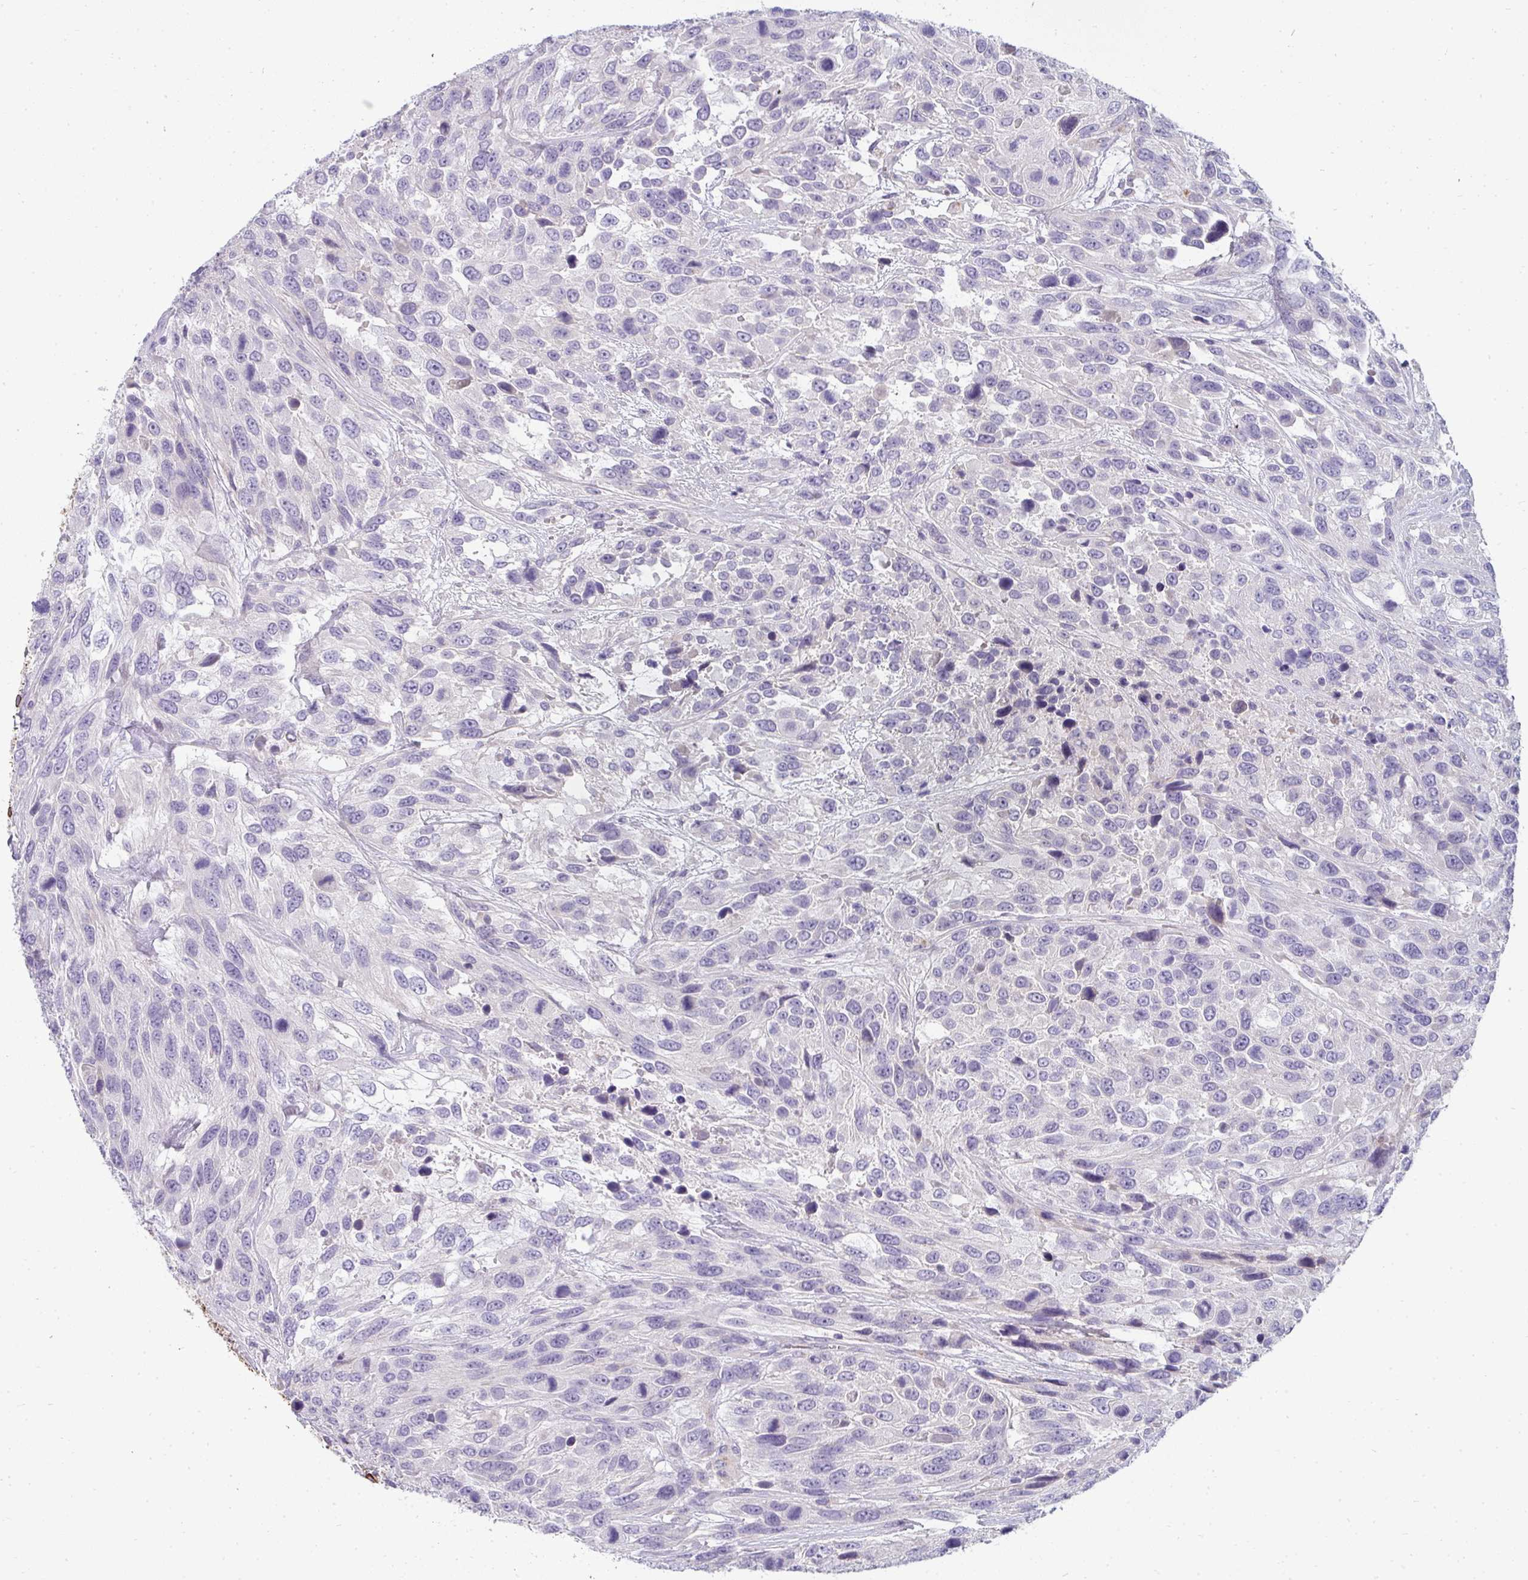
{"staining": {"intensity": "negative", "quantity": "none", "location": "none"}, "tissue": "urothelial cancer", "cell_type": "Tumor cells", "image_type": "cancer", "snomed": [{"axis": "morphology", "description": "Urothelial carcinoma, High grade"}, {"axis": "topography", "description": "Urinary bladder"}], "caption": "Urothelial cancer was stained to show a protein in brown. There is no significant positivity in tumor cells.", "gene": "ASXL3", "patient": {"sex": "female", "age": 70}}